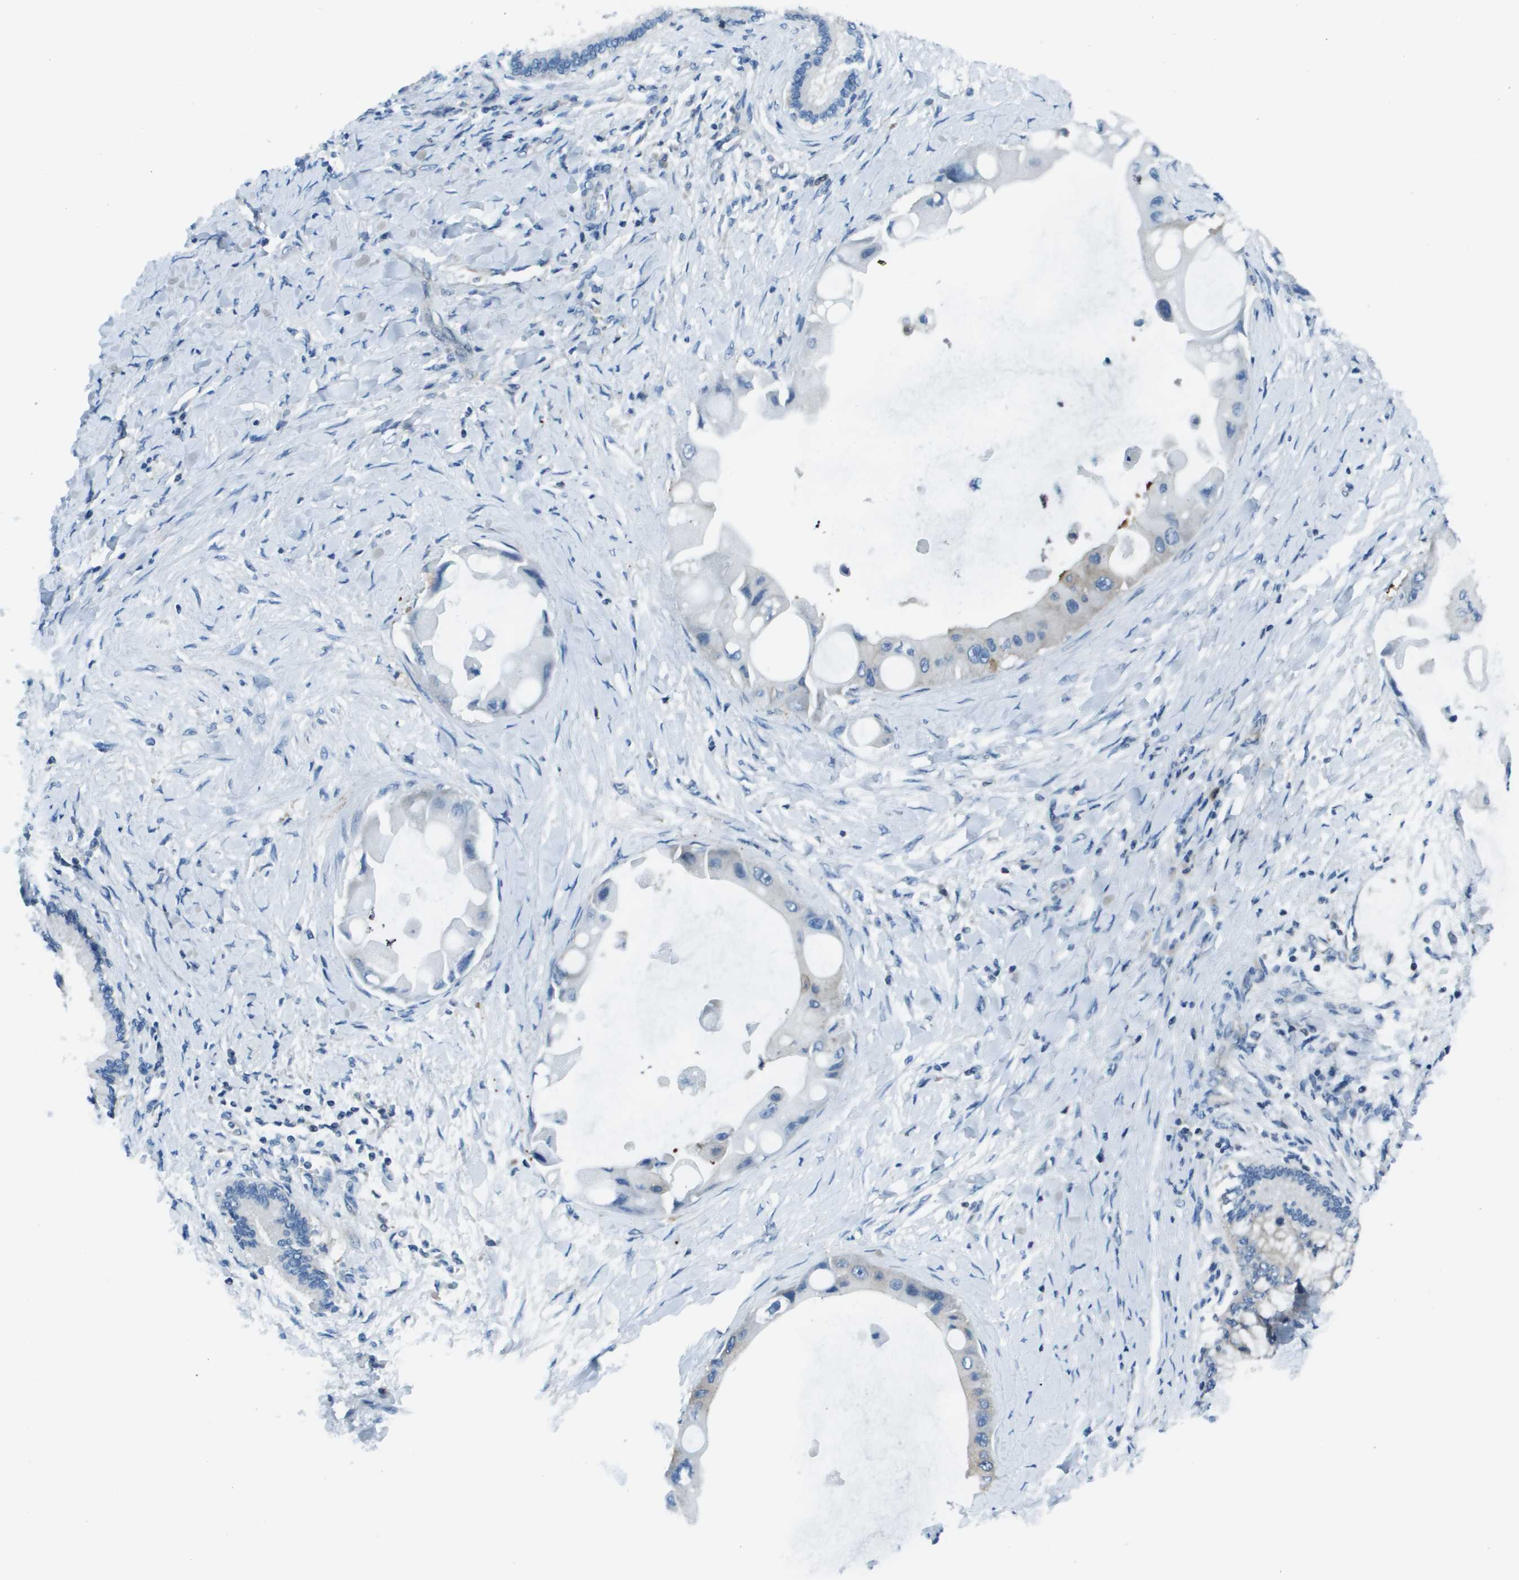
{"staining": {"intensity": "negative", "quantity": "none", "location": "none"}, "tissue": "liver cancer", "cell_type": "Tumor cells", "image_type": "cancer", "snomed": [{"axis": "morphology", "description": "Normal tissue, NOS"}, {"axis": "morphology", "description": "Cholangiocarcinoma"}, {"axis": "topography", "description": "Liver"}, {"axis": "topography", "description": "Peripheral nerve tissue"}], "caption": "The immunohistochemistry (IHC) image has no significant staining in tumor cells of liver cancer (cholangiocarcinoma) tissue. The staining is performed using DAB brown chromogen with nuclei counter-stained in using hematoxylin.", "gene": "STIP1", "patient": {"sex": "male", "age": 50}}